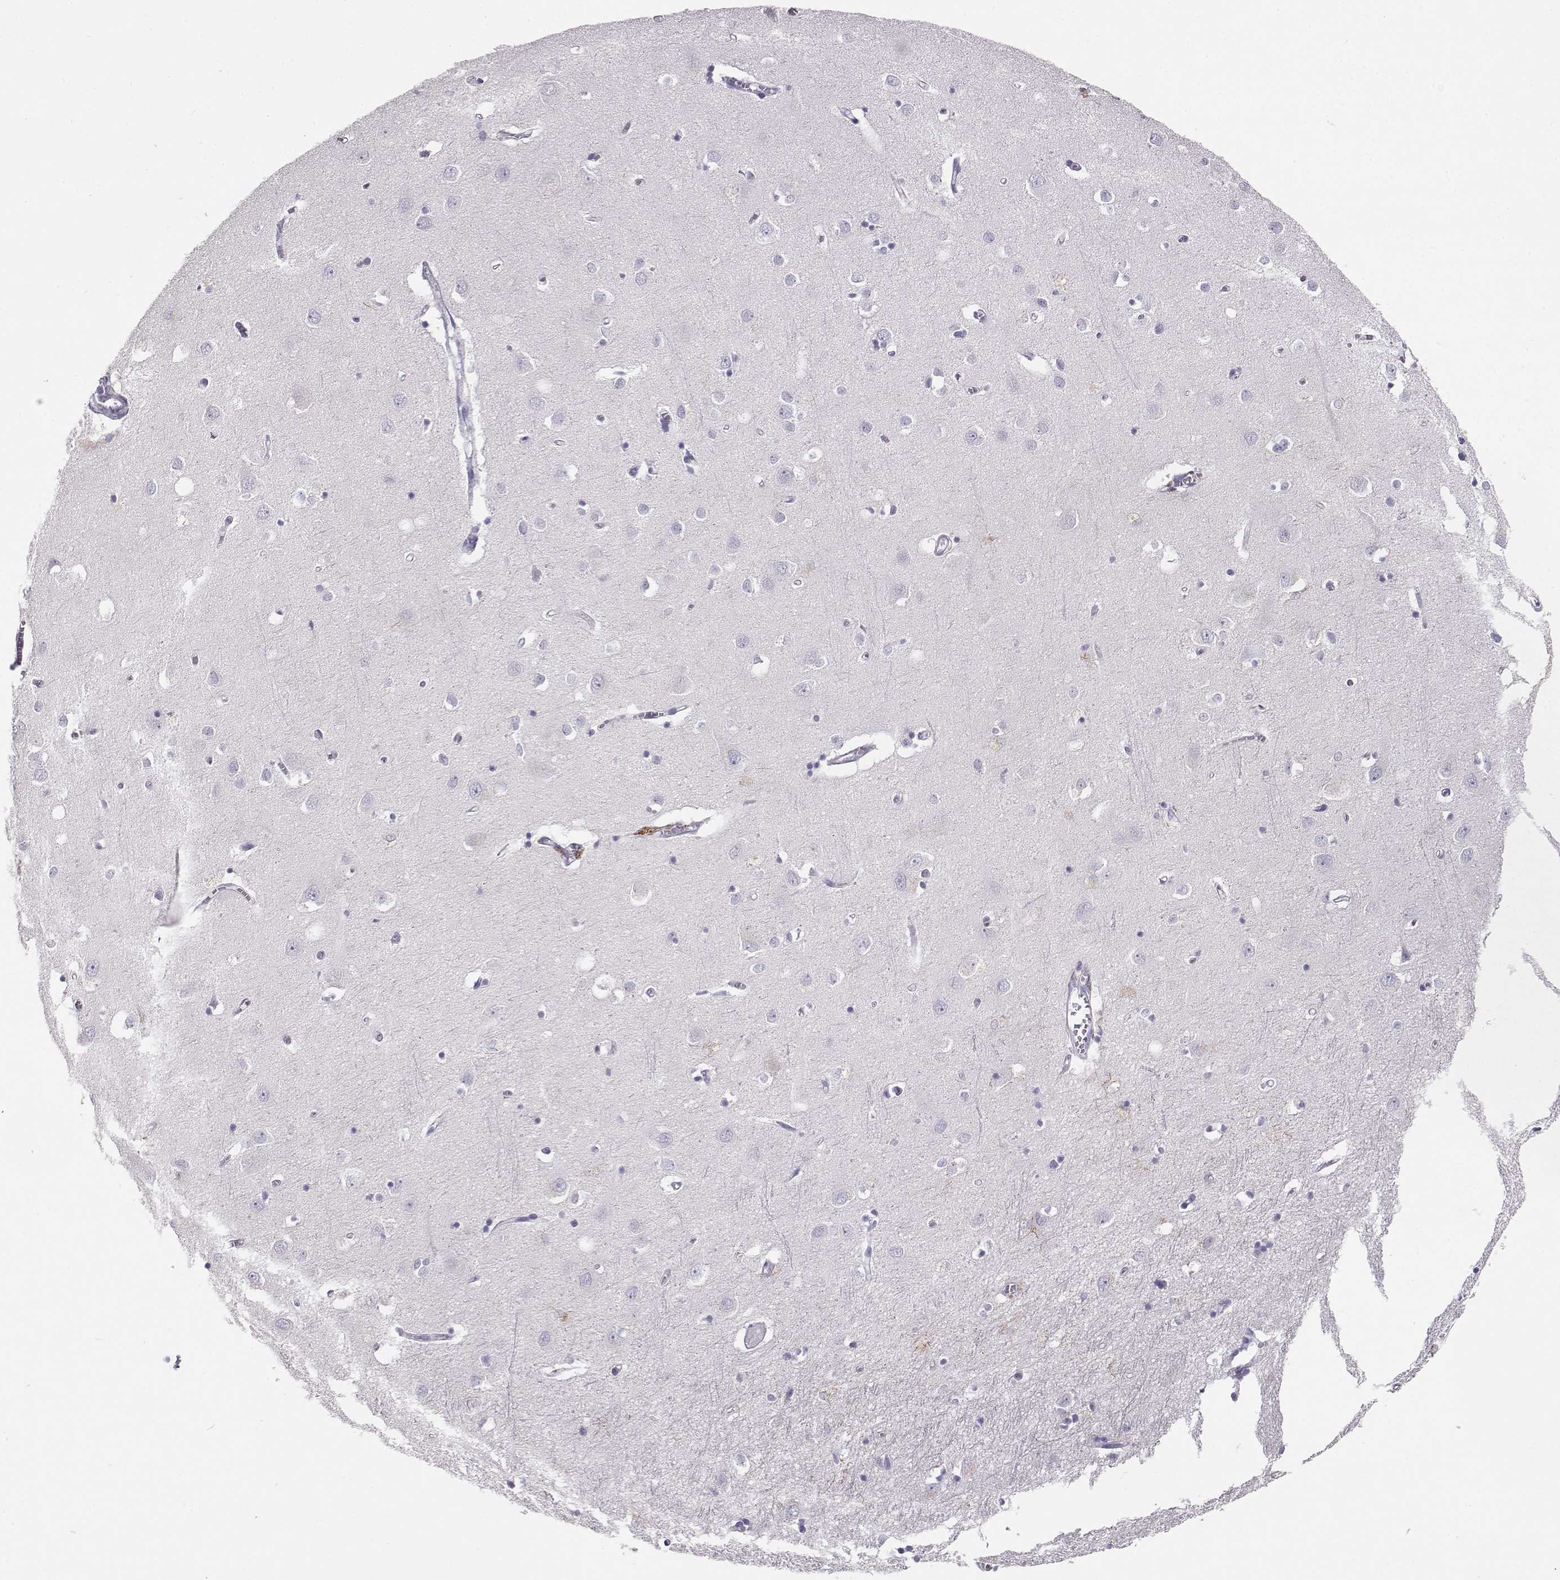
{"staining": {"intensity": "negative", "quantity": "none", "location": "none"}, "tissue": "cerebral cortex", "cell_type": "Endothelial cells", "image_type": "normal", "snomed": [{"axis": "morphology", "description": "Normal tissue, NOS"}, {"axis": "topography", "description": "Cerebral cortex"}], "caption": "Immunohistochemistry of unremarkable human cerebral cortex reveals no staining in endothelial cells.", "gene": "OPN5", "patient": {"sex": "male", "age": 70}}